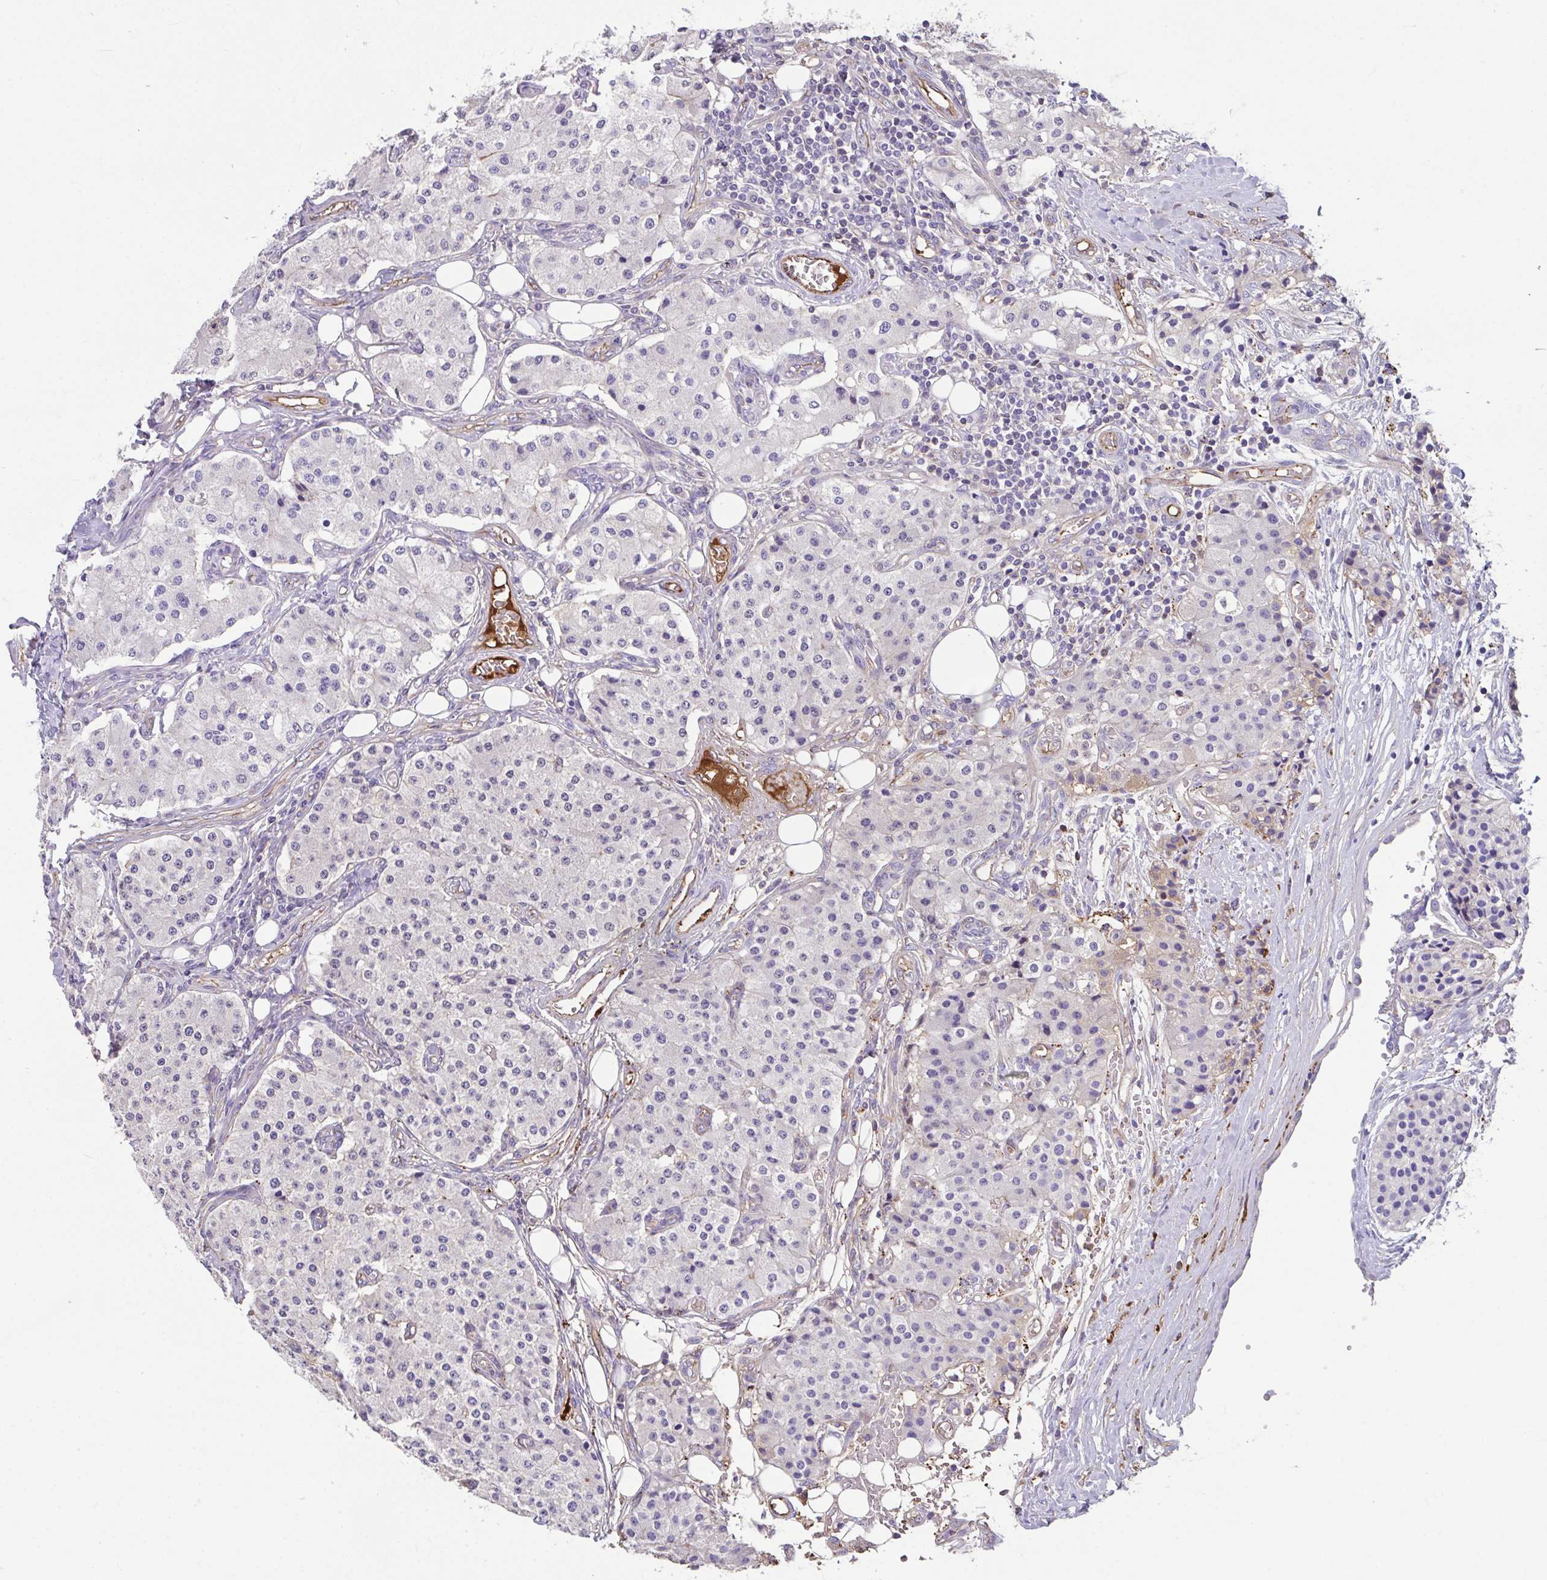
{"staining": {"intensity": "negative", "quantity": "none", "location": "none"}, "tissue": "carcinoid", "cell_type": "Tumor cells", "image_type": "cancer", "snomed": [{"axis": "morphology", "description": "Carcinoid, malignant, NOS"}, {"axis": "topography", "description": "Colon"}], "caption": "This is an IHC micrograph of carcinoid. There is no staining in tumor cells.", "gene": "ZNF813", "patient": {"sex": "female", "age": 52}}